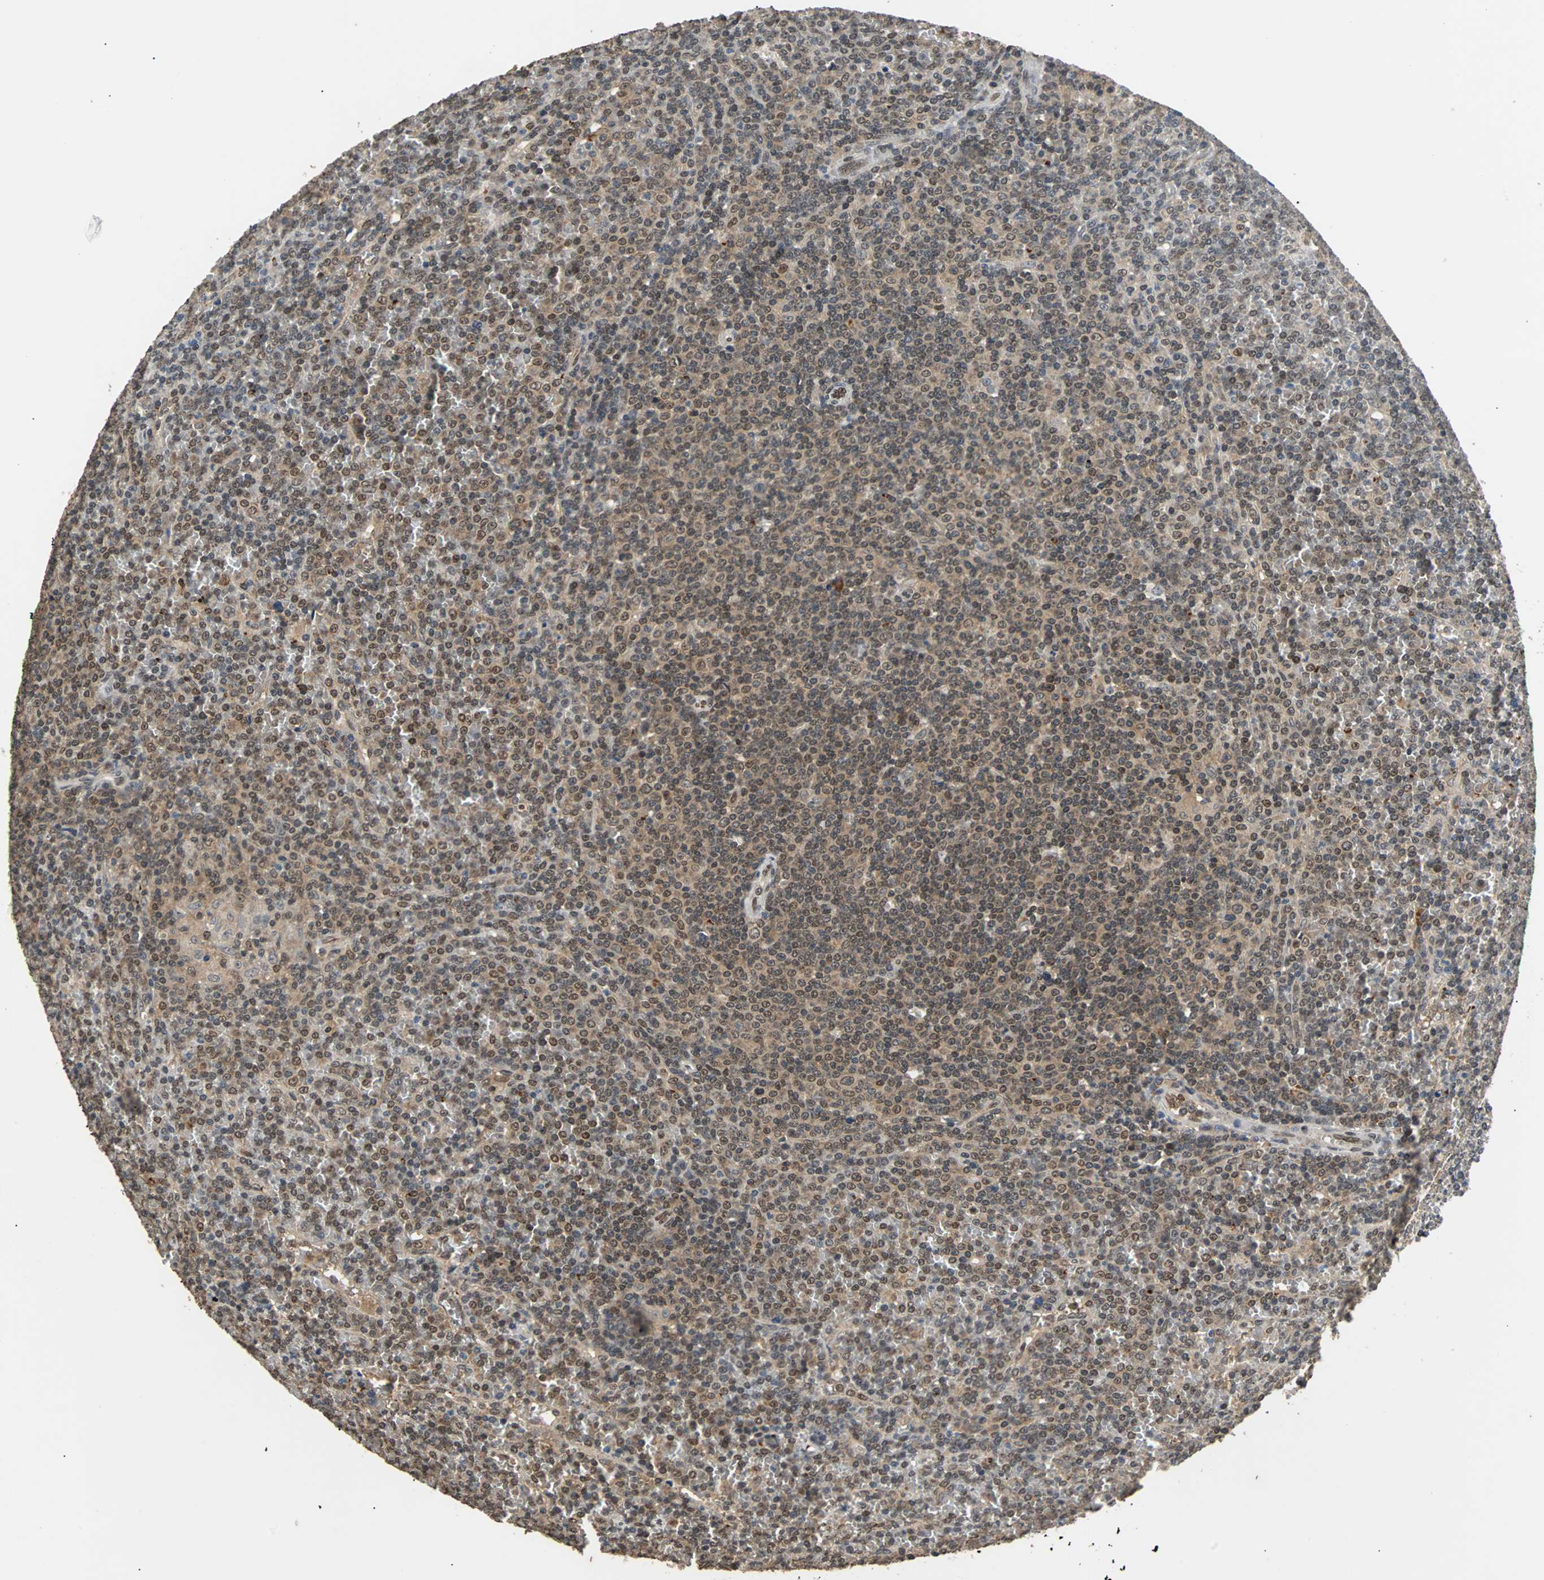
{"staining": {"intensity": "moderate", "quantity": ">75%", "location": "cytoplasmic/membranous,nuclear"}, "tissue": "lymphoma", "cell_type": "Tumor cells", "image_type": "cancer", "snomed": [{"axis": "morphology", "description": "Malignant lymphoma, non-Hodgkin's type, Low grade"}, {"axis": "topography", "description": "Spleen"}], "caption": "DAB immunohistochemical staining of lymphoma exhibits moderate cytoplasmic/membranous and nuclear protein staining in about >75% of tumor cells.", "gene": "PHC1", "patient": {"sex": "female", "age": 19}}